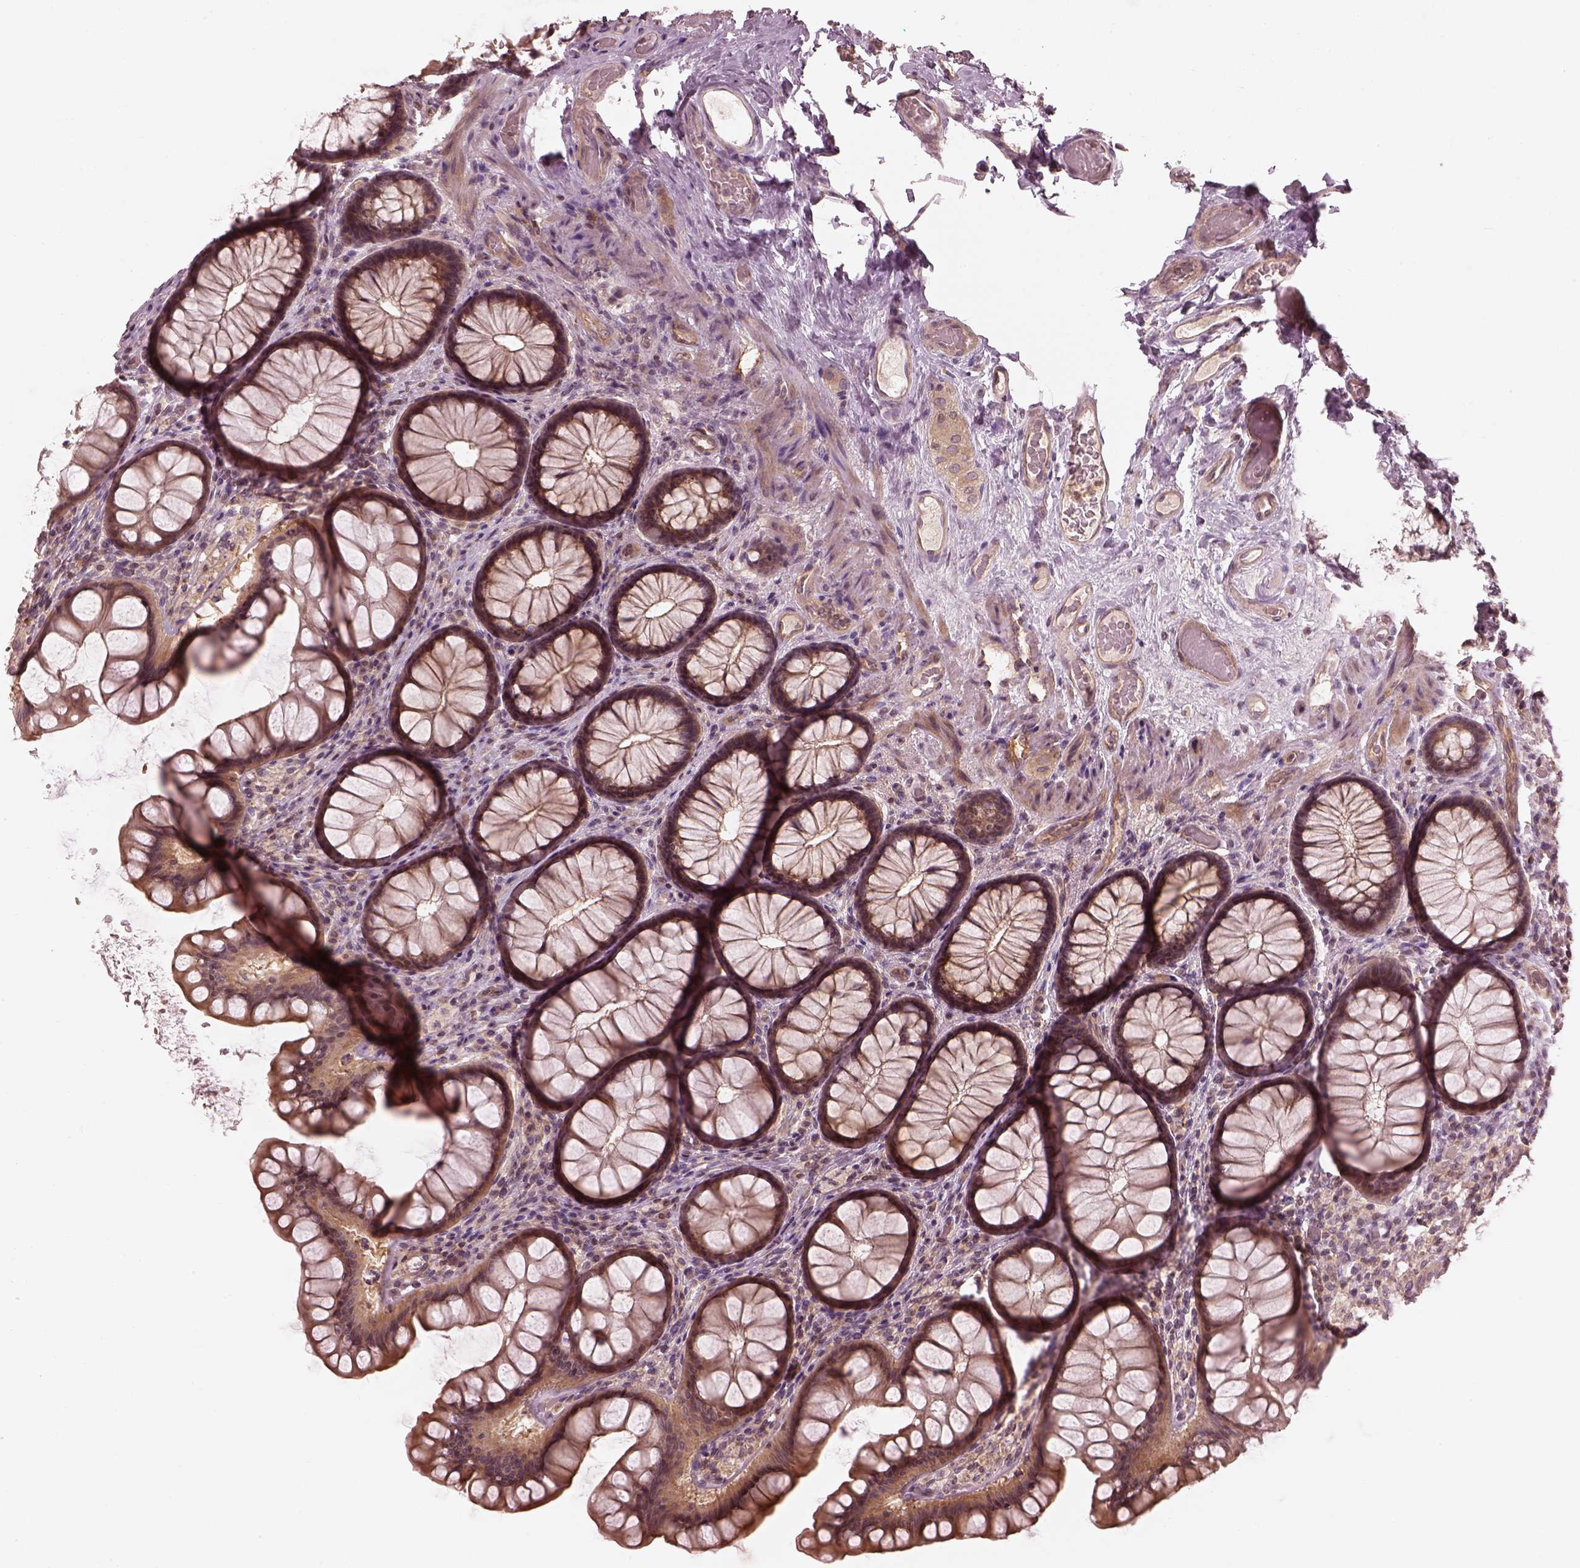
{"staining": {"intensity": "weak", "quantity": ">75%", "location": "cytoplasmic/membranous"}, "tissue": "colon", "cell_type": "Endothelial cells", "image_type": "normal", "snomed": [{"axis": "morphology", "description": "Normal tissue, NOS"}, {"axis": "topography", "description": "Colon"}], "caption": "Immunohistochemistry micrograph of normal colon: human colon stained using immunohistochemistry exhibits low levels of weak protein expression localized specifically in the cytoplasmic/membranous of endothelial cells, appearing as a cytoplasmic/membranous brown color.", "gene": "FAM107B", "patient": {"sex": "female", "age": 65}}